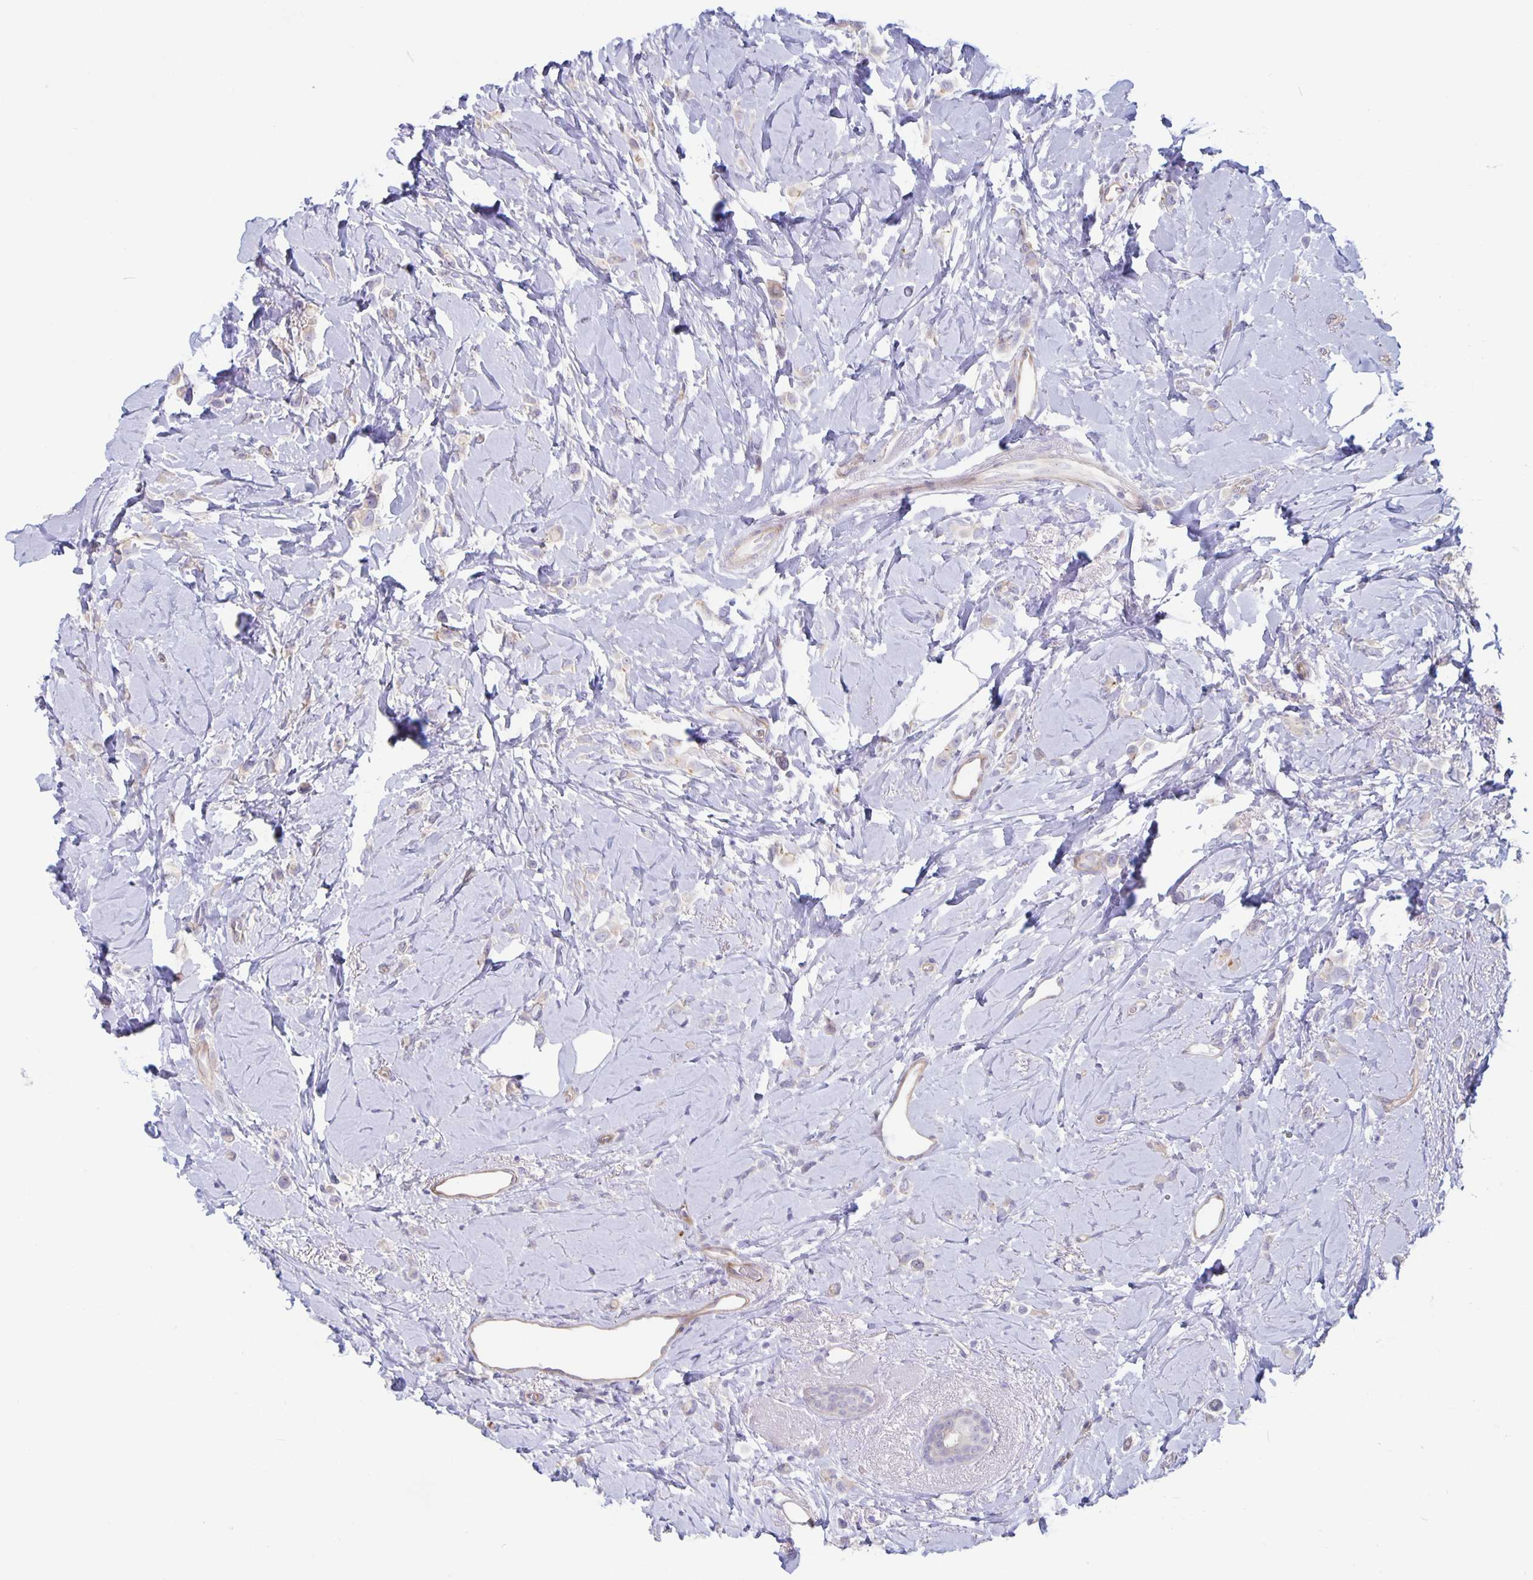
{"staining": {"intensity": "weak", "quantity": "<25%", "location": "cytoplasmic/membranous"}, "tissue": "breast cancer", "cell_type": "Tumor cells", "image_type": "cancer", "snomed": [{"axis": "morphology", "description": "Lobular carcinoma"}, {"axis": "topography", "description": "Breast"}], "caption": "Immunohistochemistry of breast cancer reveals no expression in tumor cells.", "gene": "PLCB3", "patient": {"sex": "female", "age": 66}}